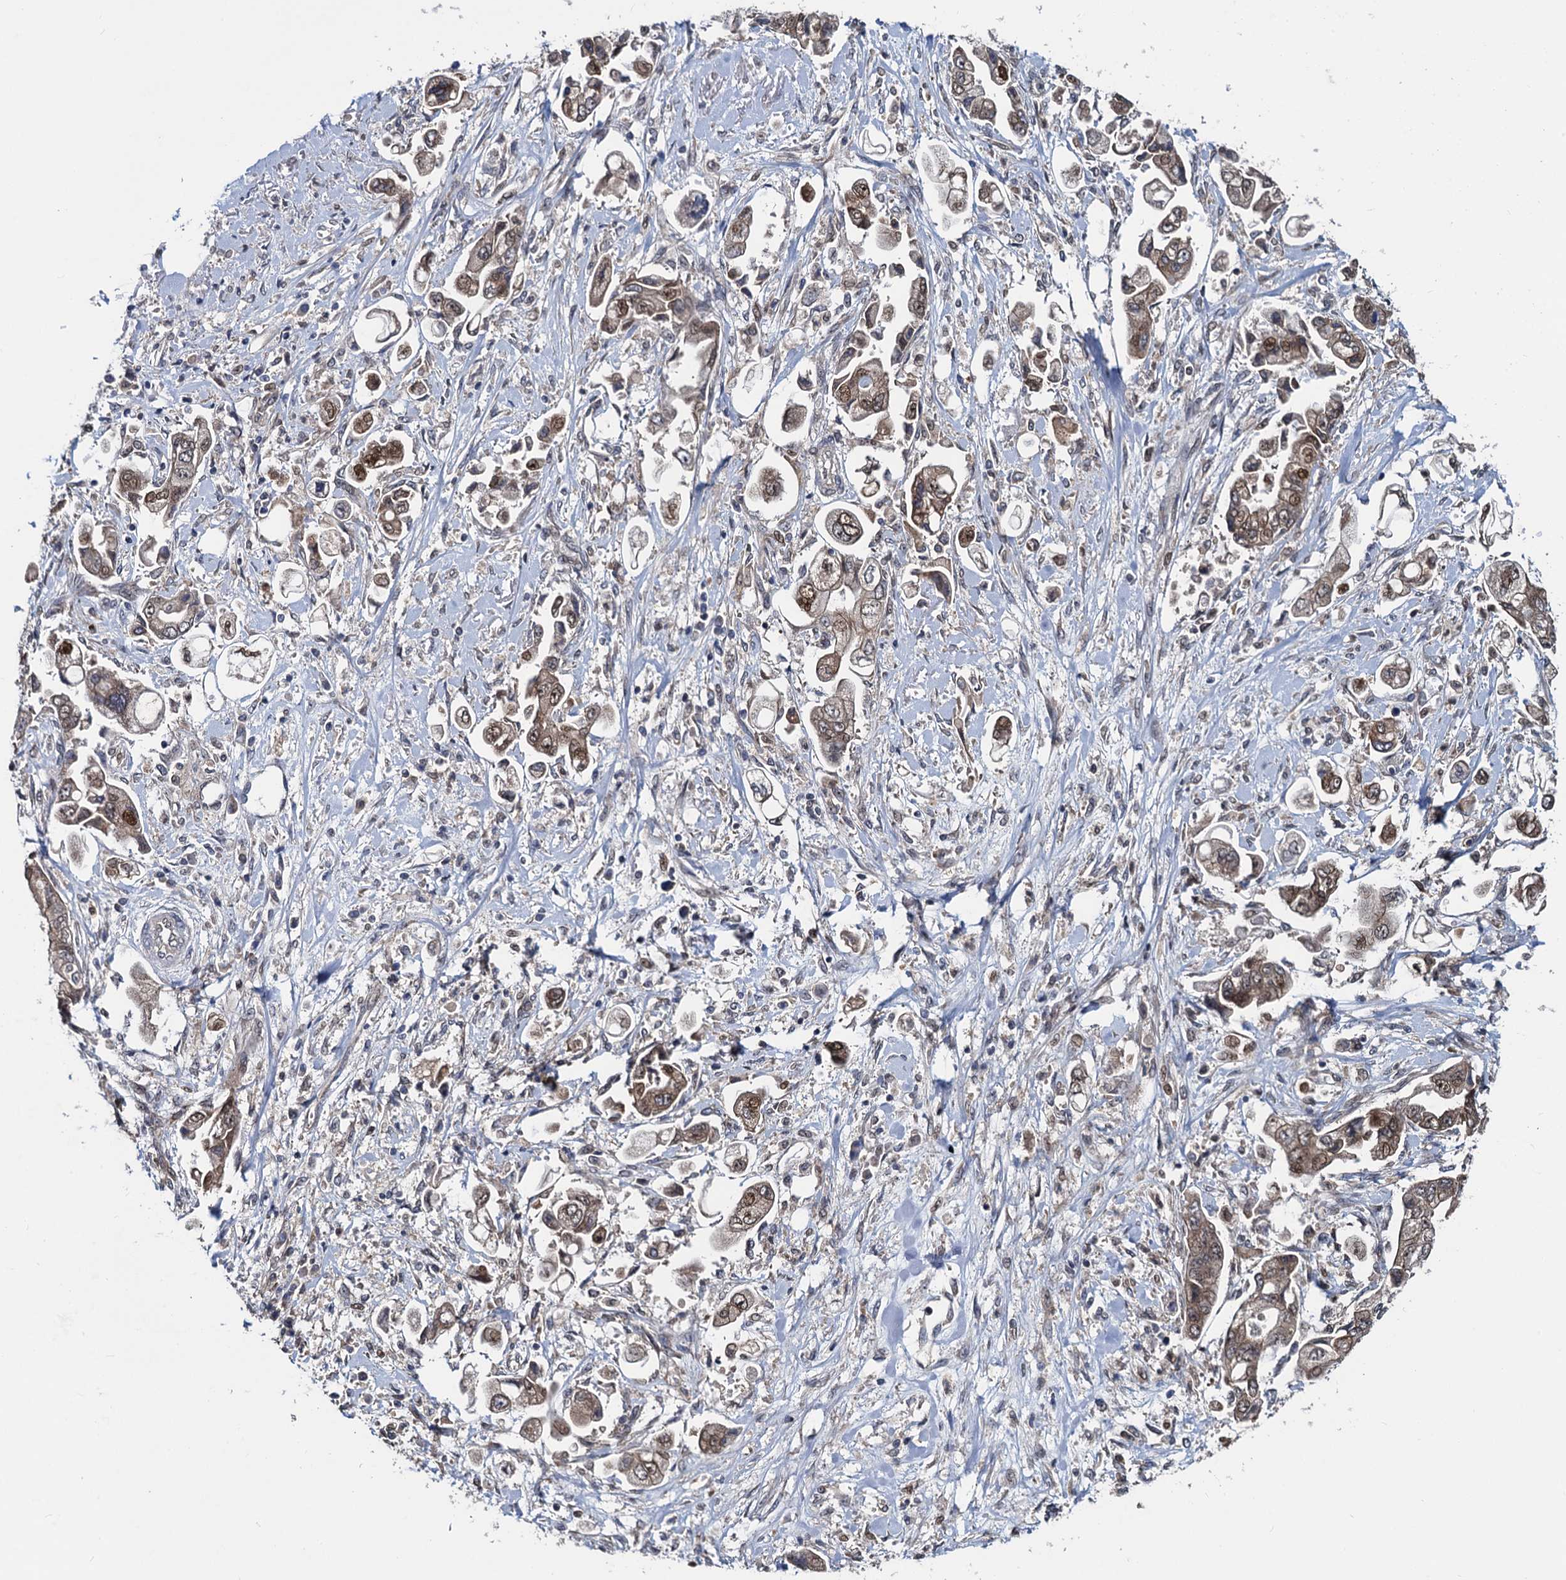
{"staining": {"intensity": "moderate", "quantity": ">75%", "location": "cytoplasmic/membranous,nuclear"}, "tissue": "stomach cancer", "cell_type": "Tumor cells", "image_type": "cancer", "snomed": [{"axis": "morphology", "description": "Adenocarcinoma, NOS"}, {"axis": "topography", "description": "Stomach"}], "caption": "Tumor cells exhibit moderate cytoplasmic/membranous and nuclear expression in approximately >75% of cells in stomach cancer. (Brightfield microscopy of DAB IHC at high magnification).", "gene": "RNF125", "patient": {"sex": "male", "age": 62}}